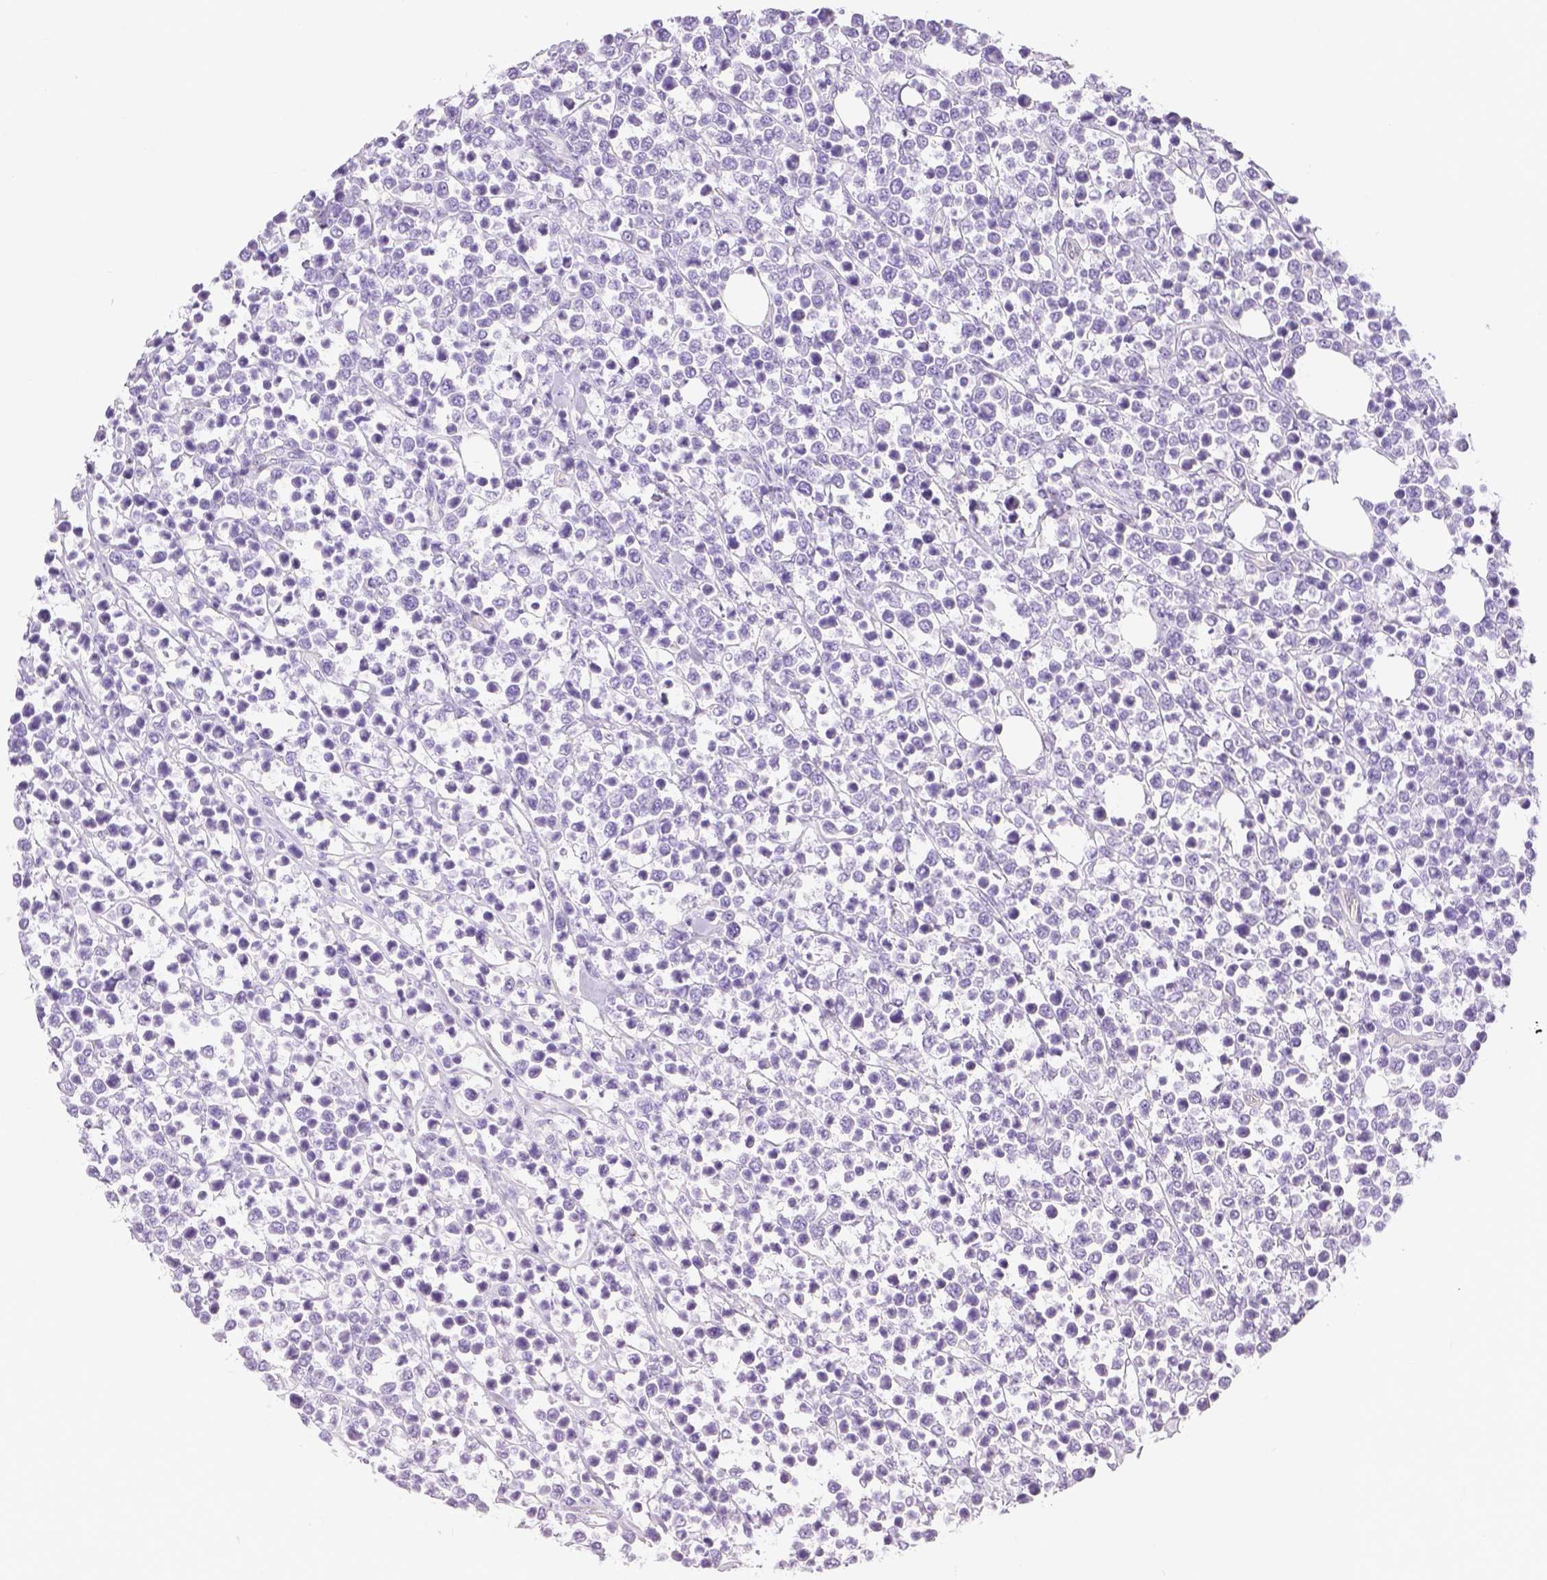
{"staining": {"intensity": "negative", "quantity": "none", "location": "none"}, "tissue": "lymphoma", "cell_type": "Tumor cells", "image_type": "cancer", "snomed": [{"axis": "morphology", "description": "Malignant lymphoma, non-Hodgkin's type, High grade"}, {"axis": "topography", "description": "Soft tissue"}], "caption": "Immunohistochemistry (IHC) image of human malignant lymphoma, non-Hodgkin's type (high-grade) stained for a protein (brown), which demonstrates no expression in tumor cells.", "gene": "SLC27A5", "patient": {"sex": "female", "age": 56}}